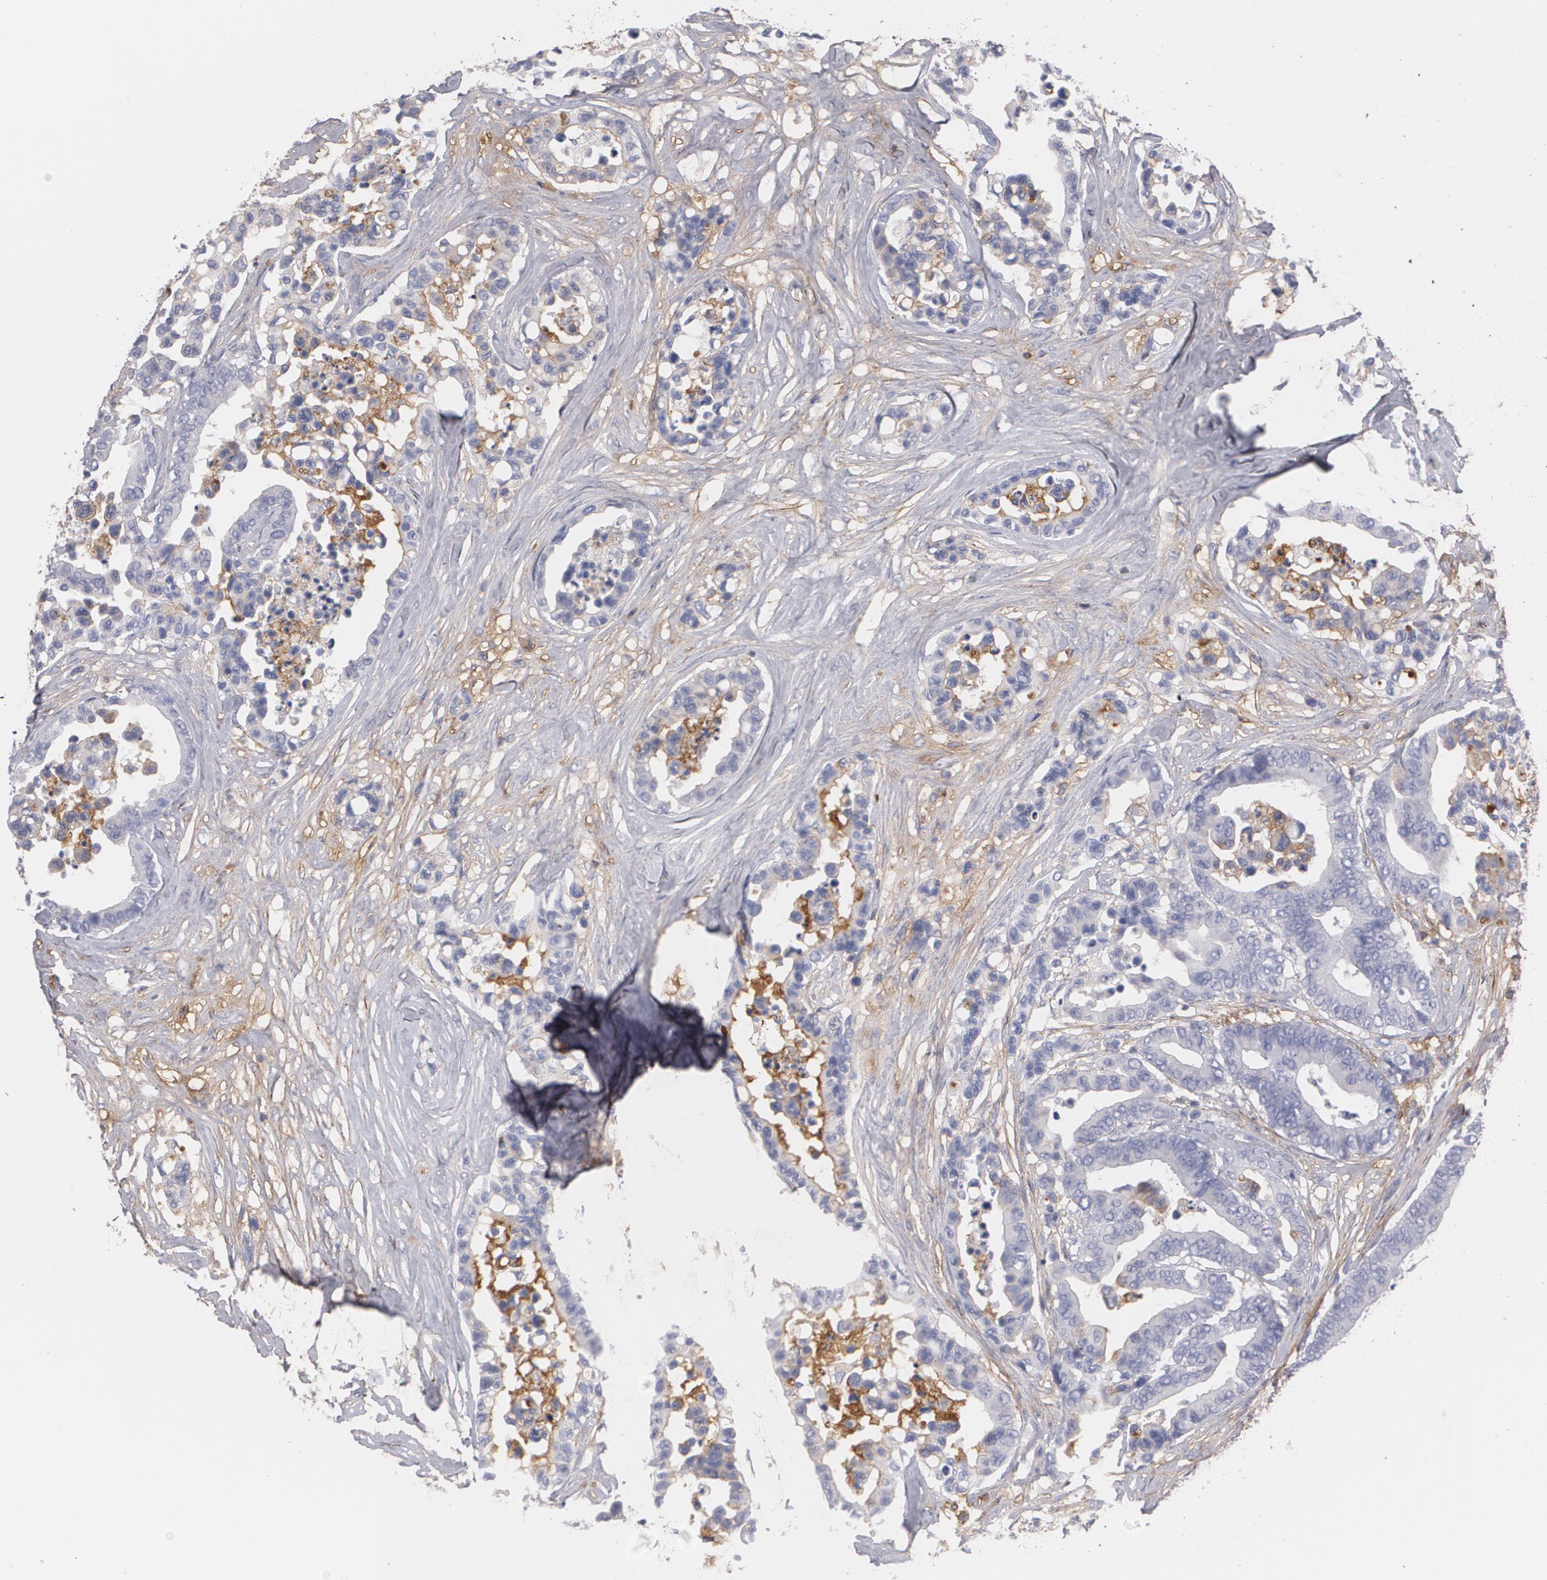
{"staining": {"intensity": "negative", "quantity": "none", "location": "none"}, "tissue": "colorectal cancer", "cell_type": "Tumor cells", "image_type": "cancer", "snomed": [{"axis": "morphology", "description": "Adenocarcinoma, NOS"}, {"axis": "topography", "description": "Colon"}], "caption": "Colorectal cancer (adenocarcinoma) was stained to show a protein in brown. There is no significant positivity in tumor cells. Brightfield microscopy of IHC stained with DAB (3,3'-diaminobenzidine) (brown) and hematoxylin (blue), captured at high magnification.", "gene": "FBLN1", "patient": {"sex": "male", "age": 82}}